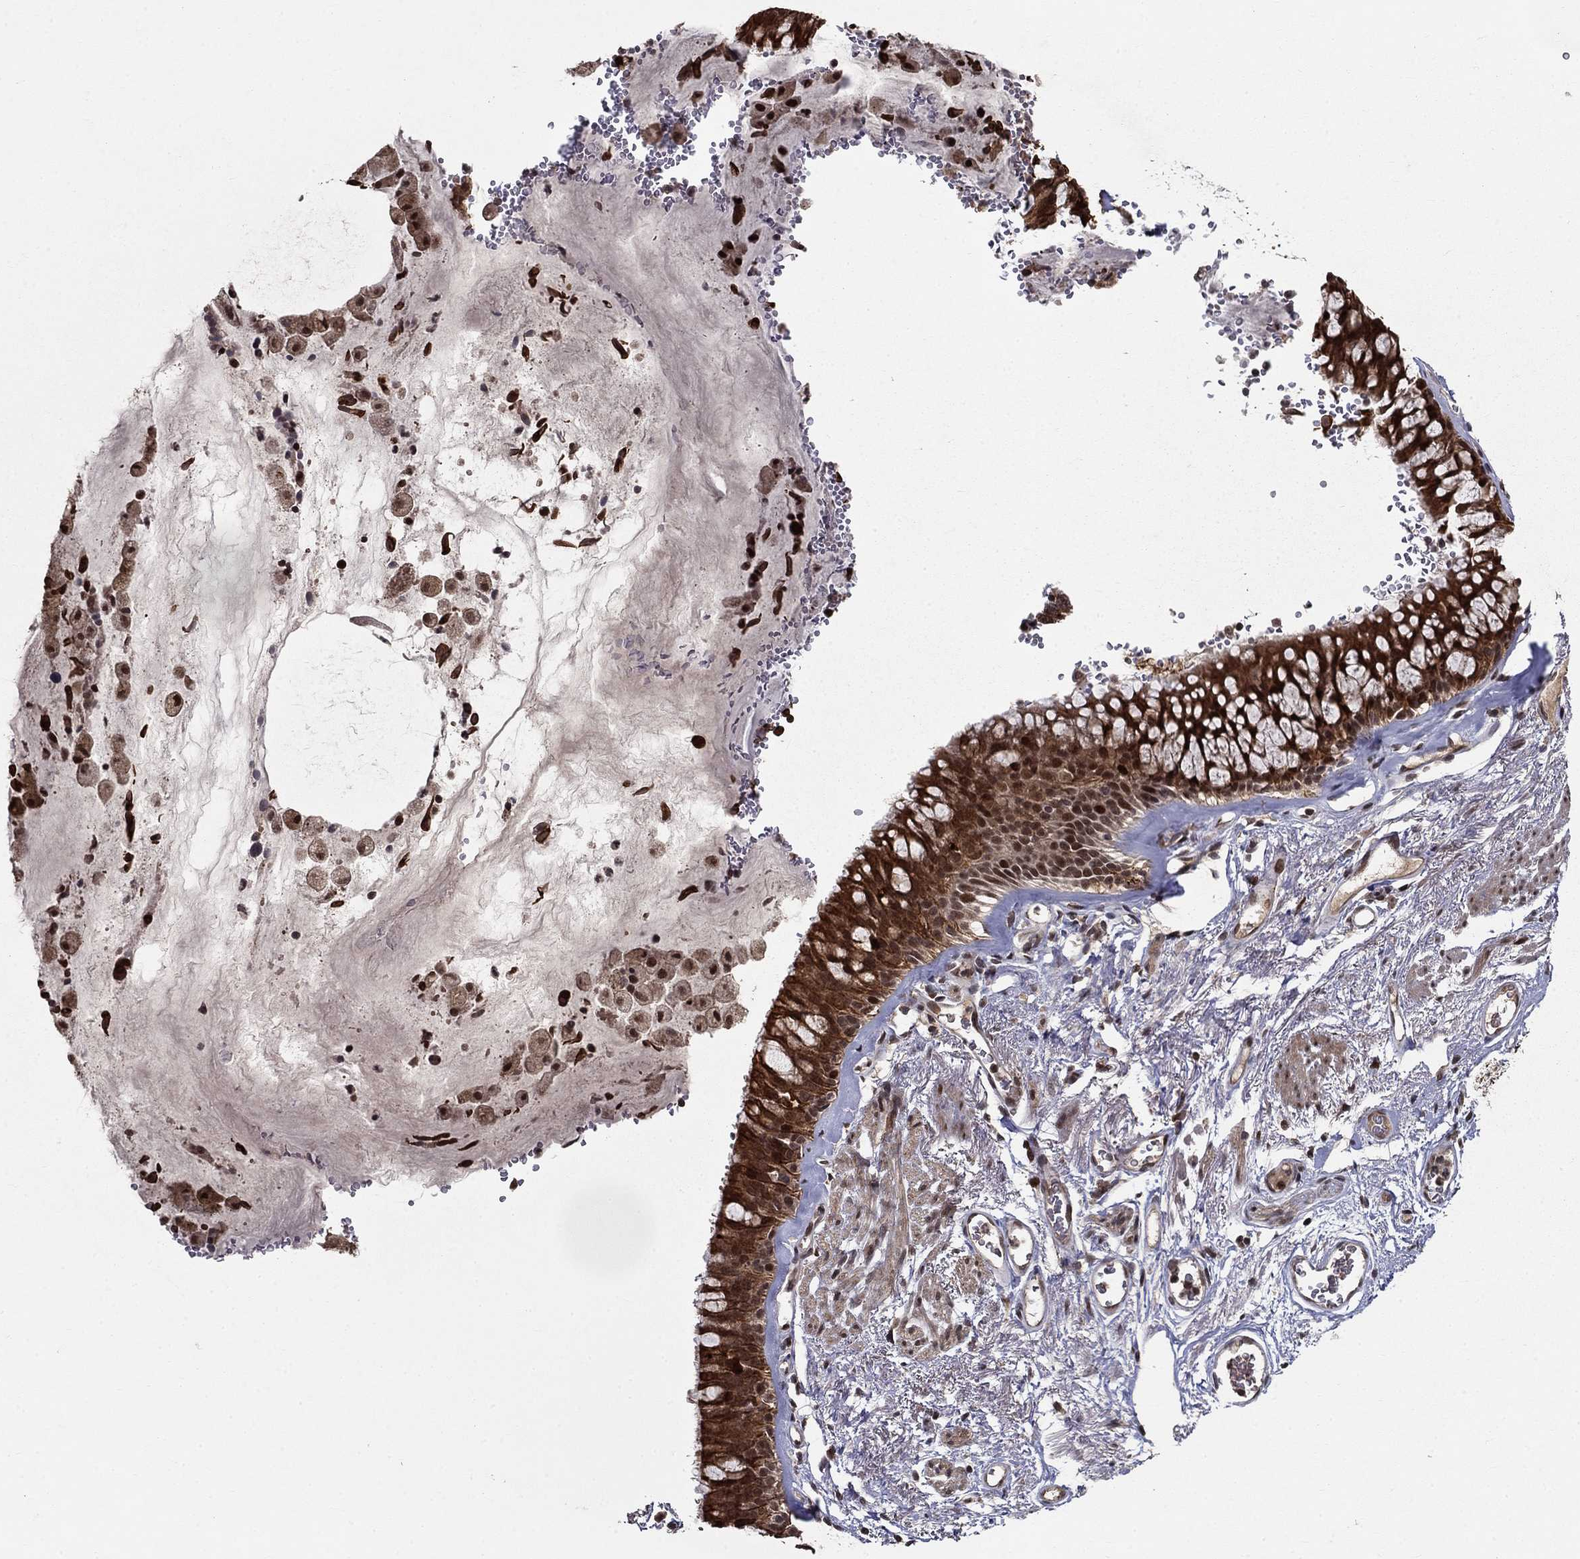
{"staining": {"intensity": "strong", "quantity": ">75%", "location": "cytoplasmic/membranous,nuclear"}, "tissue": "bronchus", "cell_type": "Respiratory epithelial cells", "image_type": "normal", "snomed": [{"axis": "morphology", "description": "Normal tissue, NOS"}, {"axis": "topography", "description": "Bronchus"}, {"axis": "topography", "description": "Lung"}], "caption": "High-power microscopy captured an IHC micrograph of normal bronchus, revealing strong cytoplasmic/membranous,nuclear positivity in about >75% of respiratory epithelial cells.", "gene": "CDCA7L", "patient": {"sex": "female", "age": 57}}